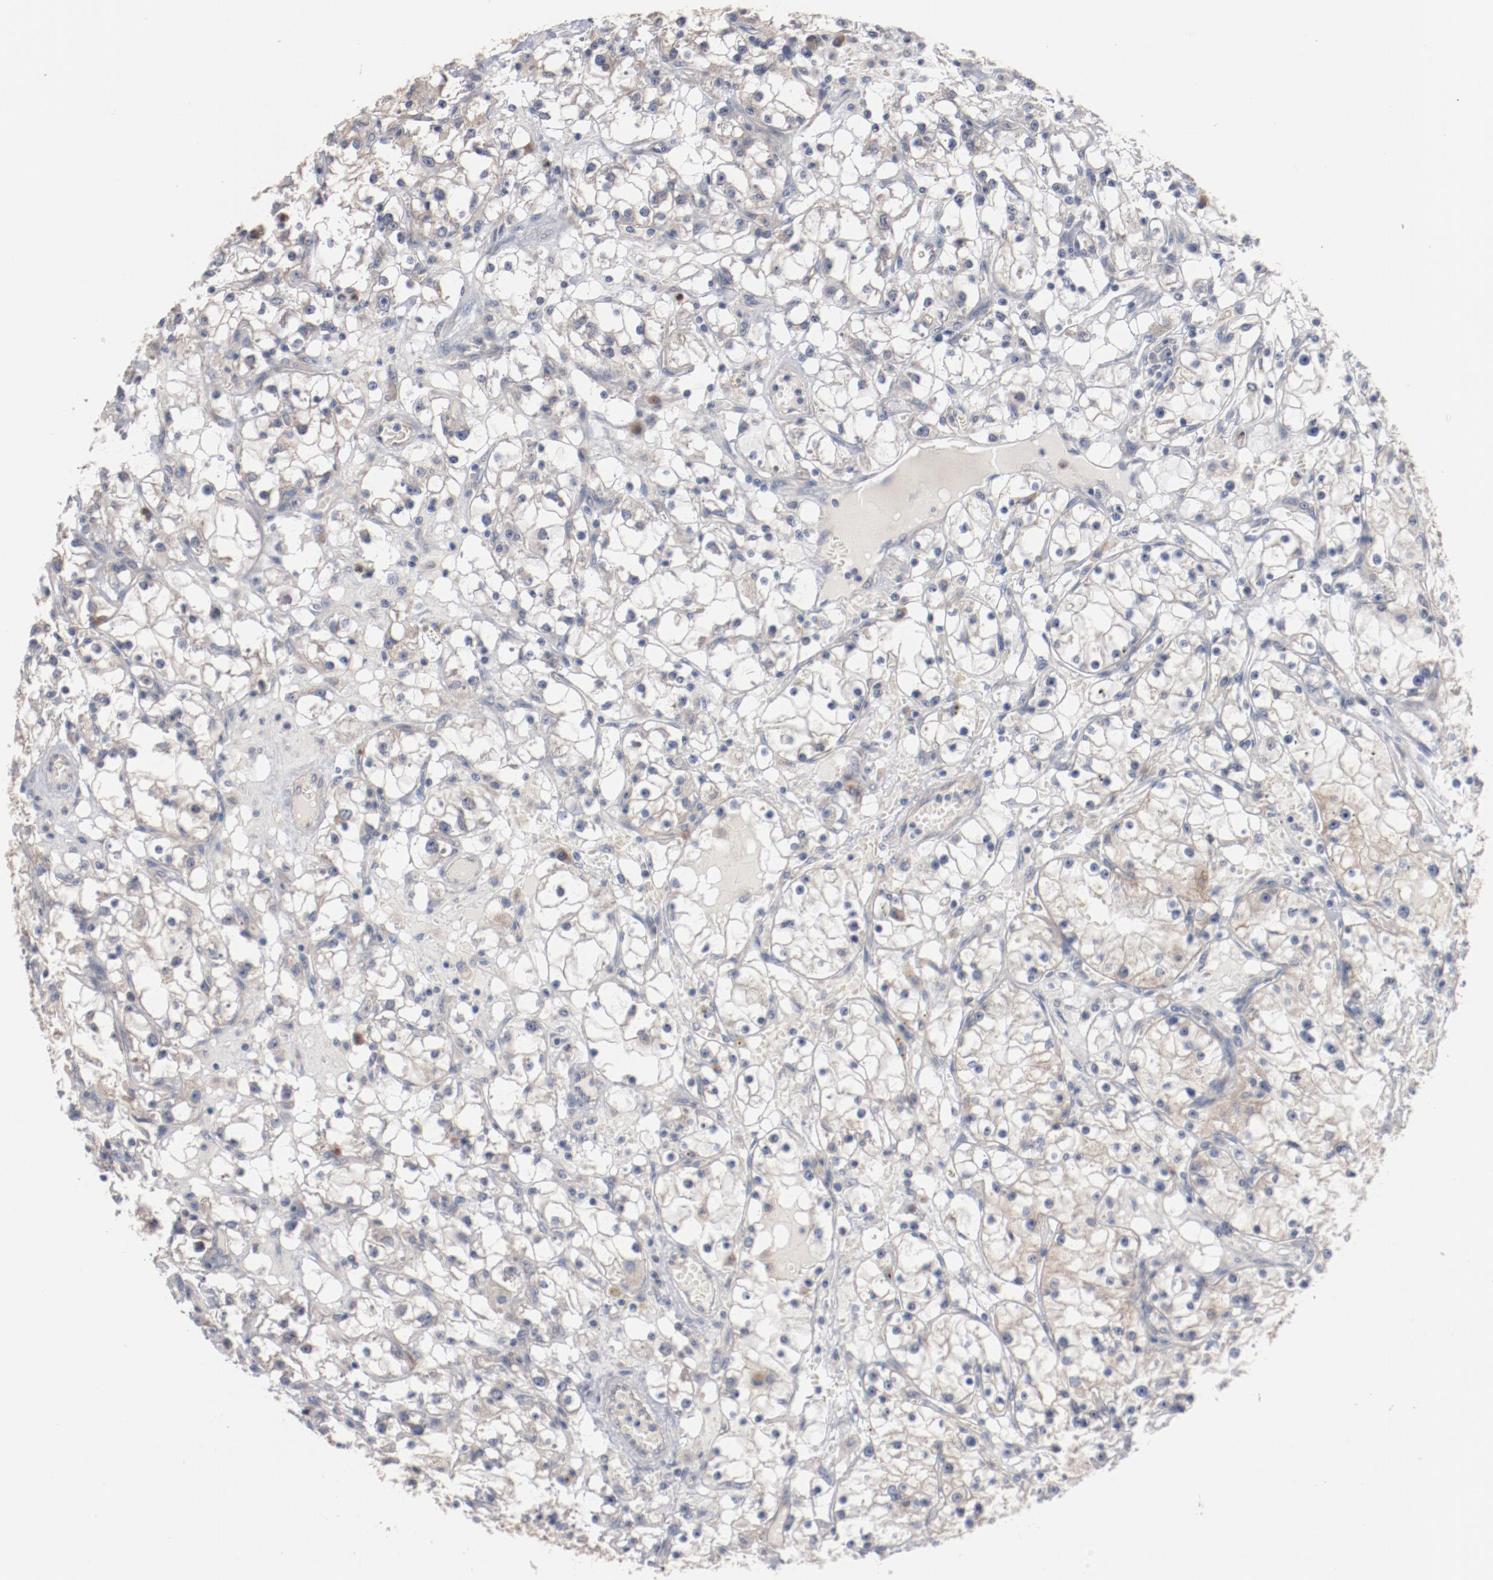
{"staining": {"intensity": "weak", "quantity": "<25%", "location": "cytoplasmic/membranous"}, "tissue": "renal cancer", "cell_type": "Tumor cells", "image_type": "cancer", "snomed": [{"axis": "morphology", "description": "Adenocarcinoma, NOS"}, {"axis": "topography", "description": "Kidney"}], "caption": "A histopathology image of human renal cancer (adenocarcinoma) is negative for staining in tumor cells.", "gene": "RNASE11", "patient": {"sex": "male", "age": 56}}